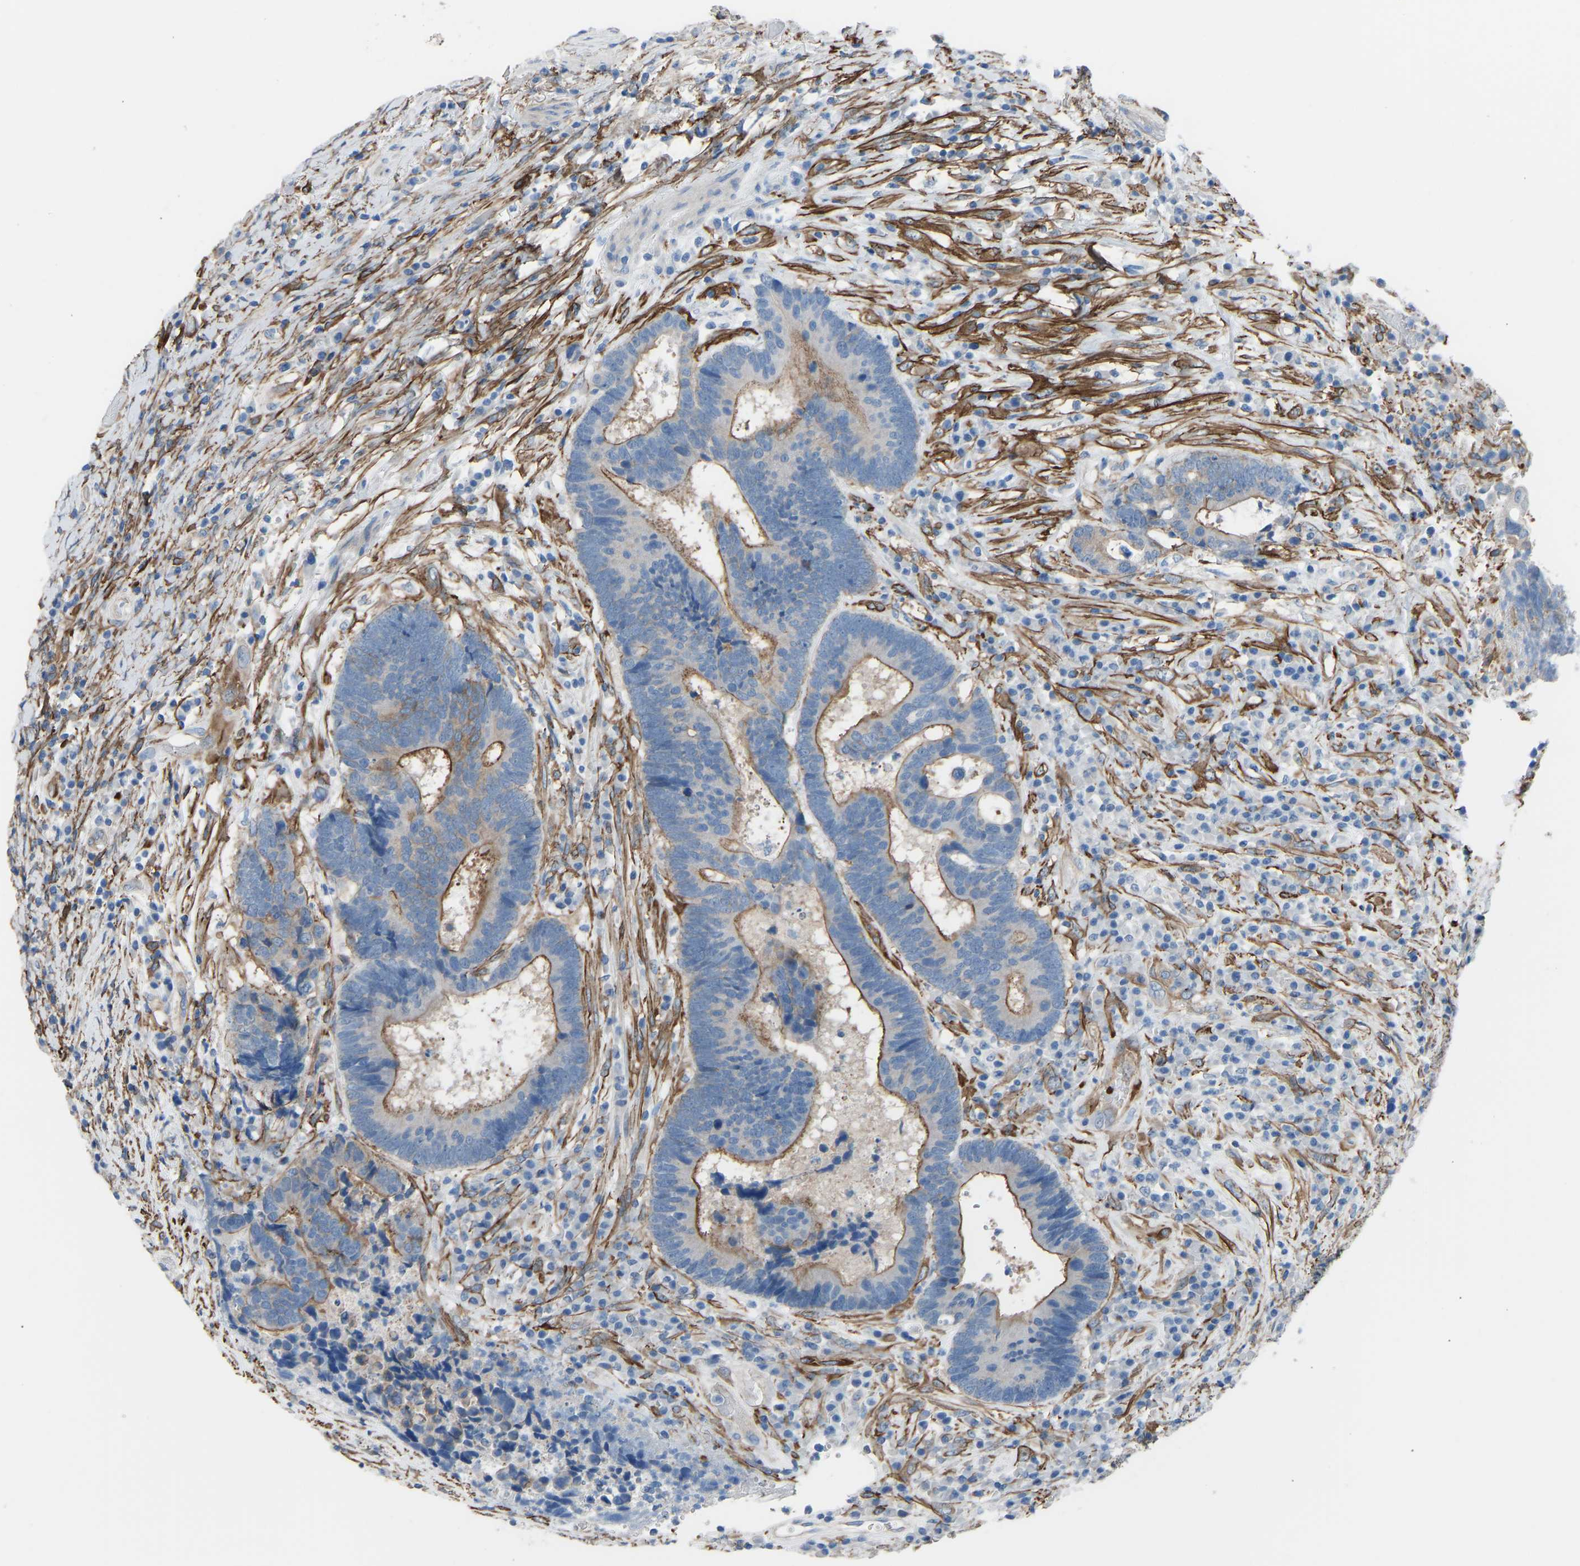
{"staining": {"intensity": "moderate", "quantity": "25%-75%", "location": "cytoplasmic/membranous"}, "tissue": "colorectal cancer", "cell_type": "Tumor cells", "image_type": "cancer", "snomed": [{"axis": "morphology", "description": "Adenocarcinoma, NOS"}, {"axis": "topography", "description": "Rectum"}], "caption": "Immunohistochemistry (IHC) image of neoplastic tissue: human adenocarcinoma (colorectal) stained using IHC displays medium levels of moderate protein expression localized specifically in the cytoplasmic/membranous of tumor cells, appearing as a cytoplasmic/membranous brown color.", "gene": "MYH10", "patient": {"sex": "female", "age": 89}}